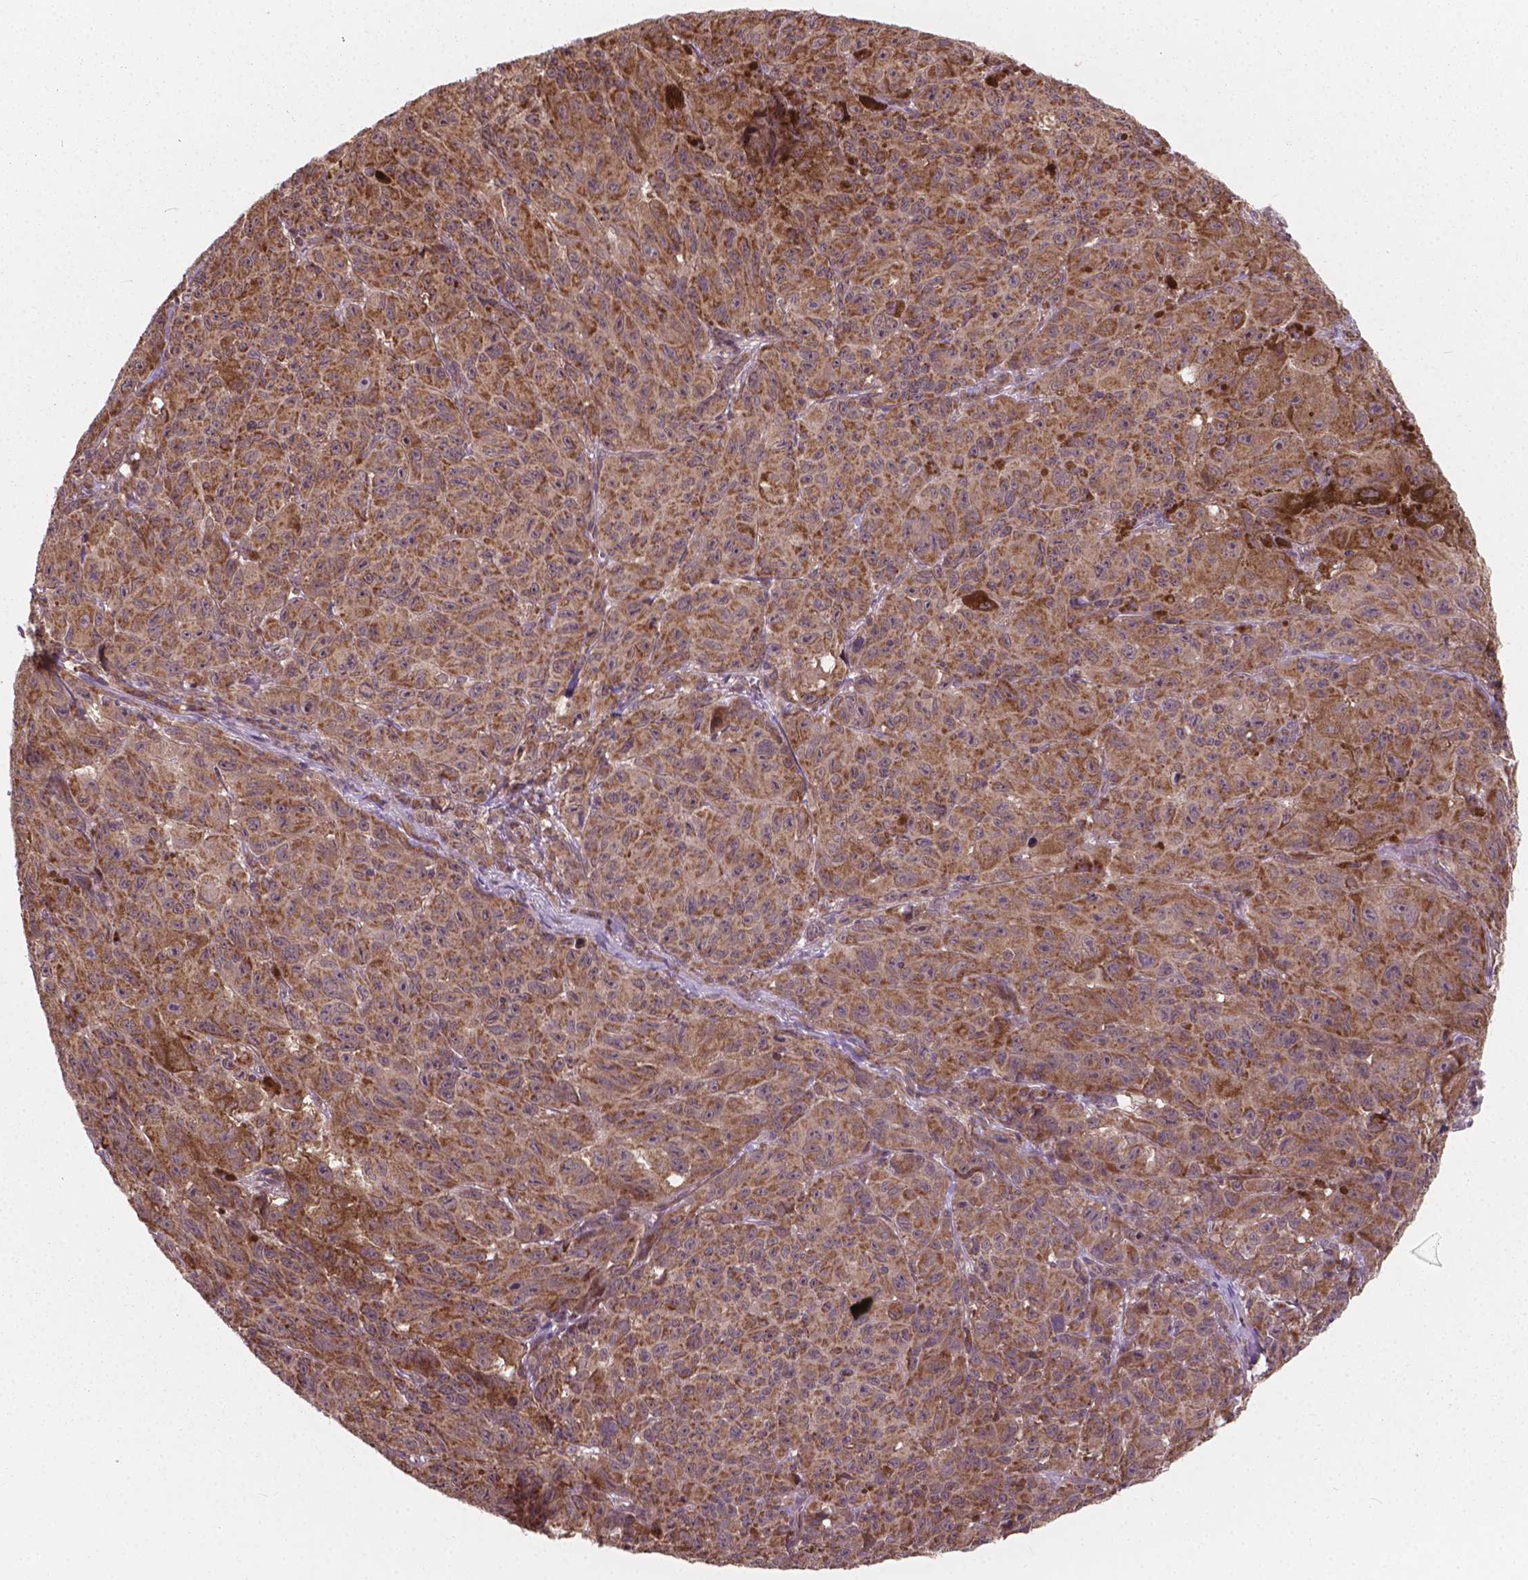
{"staining": {"intensity": "moderate", "quantity": ">75%", "location": "cytoplasmic/membranous"}, "tissue": "melanoma", "cell_type": "Tumor cells", "image_type": "cancer", "snomed": [{"axis": "morphology", "description": "Malignant melanoma, NOS"}, {"axis": "topography", "description": "Vulva, labia, clitoris and Bartholin´s gland, NO"}], "caption": "A high-resolution image shows IHC staining of malignant melanoma, which demonstrates moderate cytoplasmic/membranous positivity in about >75% of tumor cells. (Stains: DAB (3,3'-diaminobenzidine) in brown, nuclei in blue, Microscopy: brightfield microscopy at high magnification).", "gene": "MRPL33", "patient": {"sex": "female", "age": 75}}